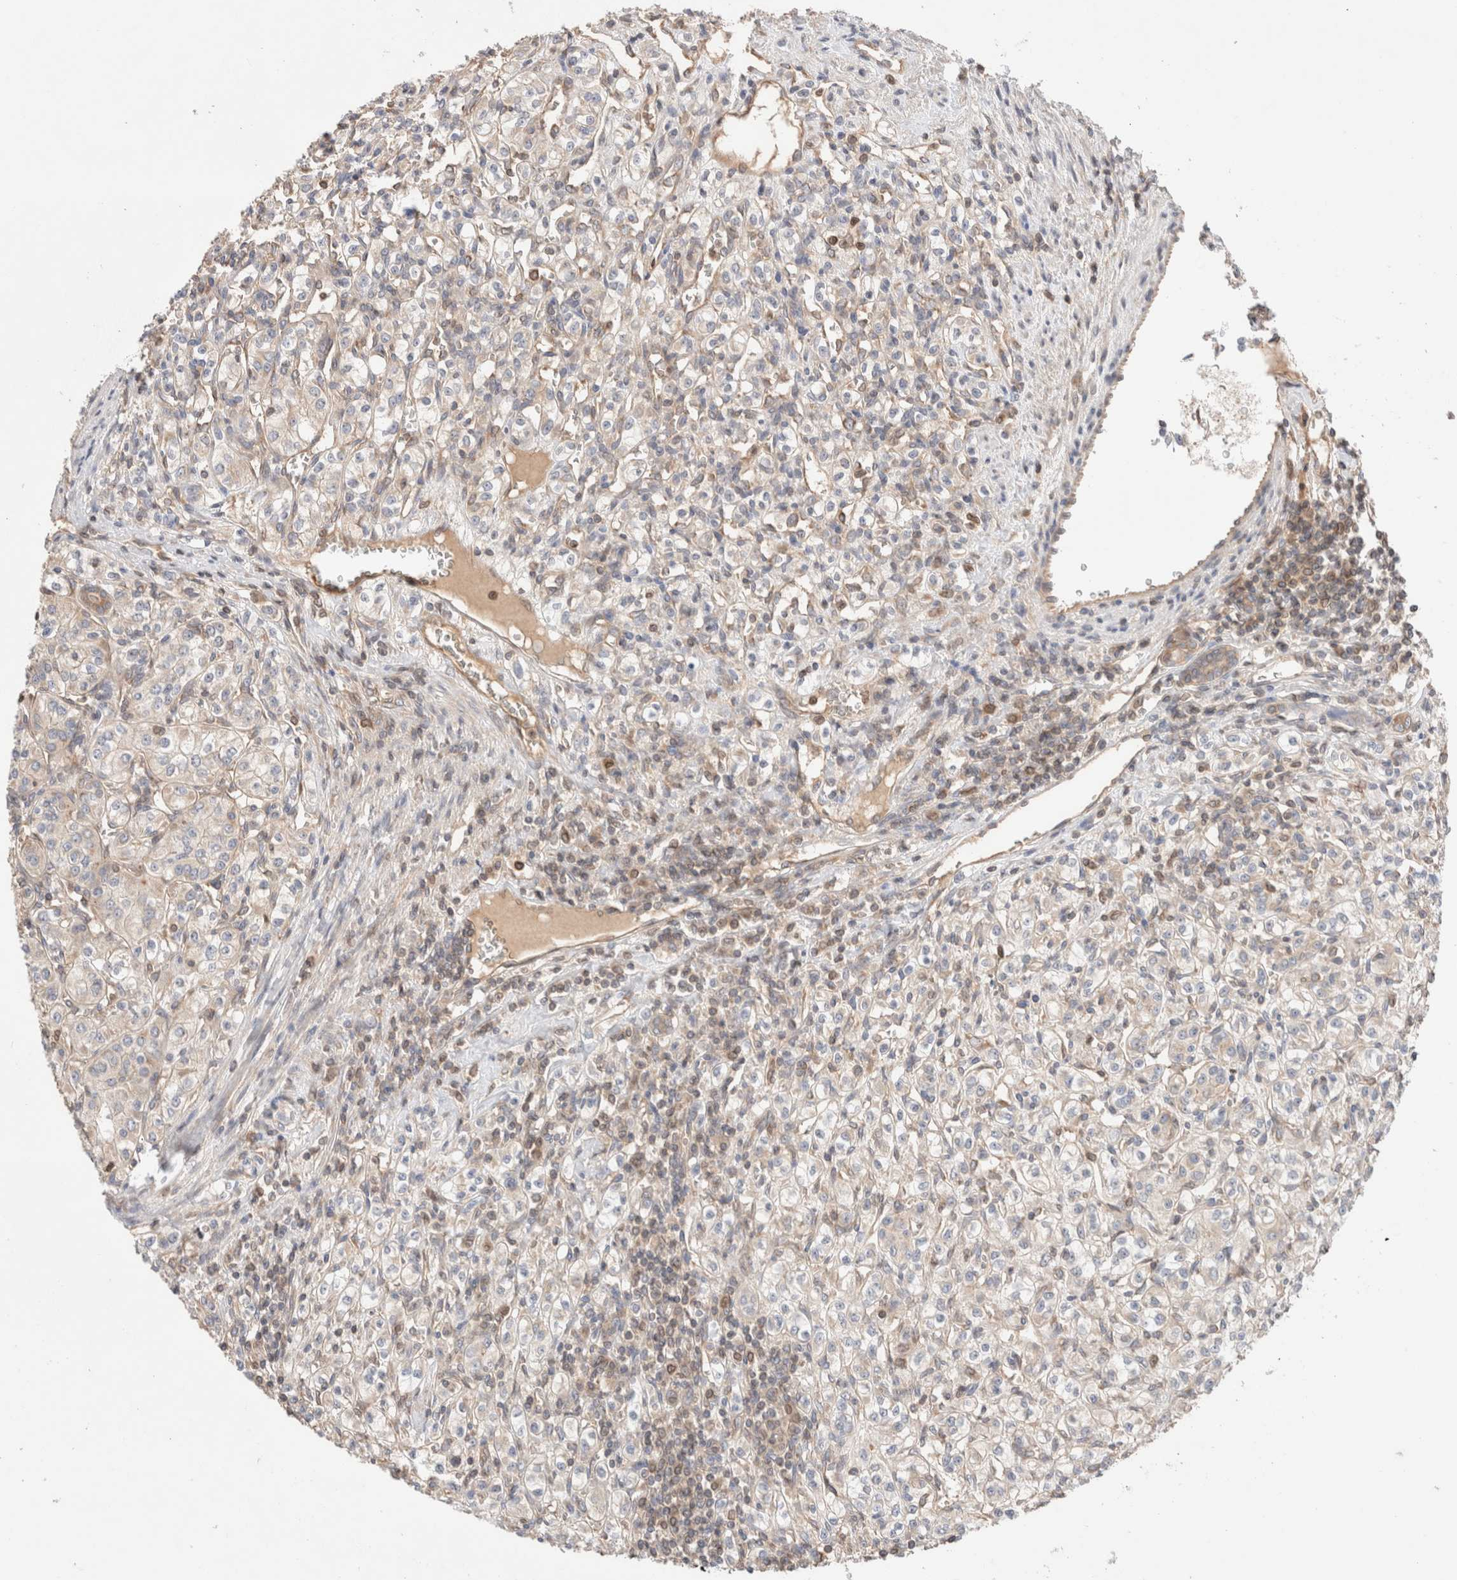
{"staining": {"intensity": "negative", "quantity": "none", "location": "none"}, "tissue": "renal cancer", "cell_type": "Tumor cells", "image_type": "cancer", "snomed": [{"axis": "morphology", "description": "Adenocarcinoma, NOS"}, {"axis": "topography", "description": "Kidney"}], "caption": "DAB immunohistochemical staining of adenocarcinoma (renal) displays no significant expression in tumor cells.", "gene": "SIKE1", "patient": {"sex": "male", "age": 77}}